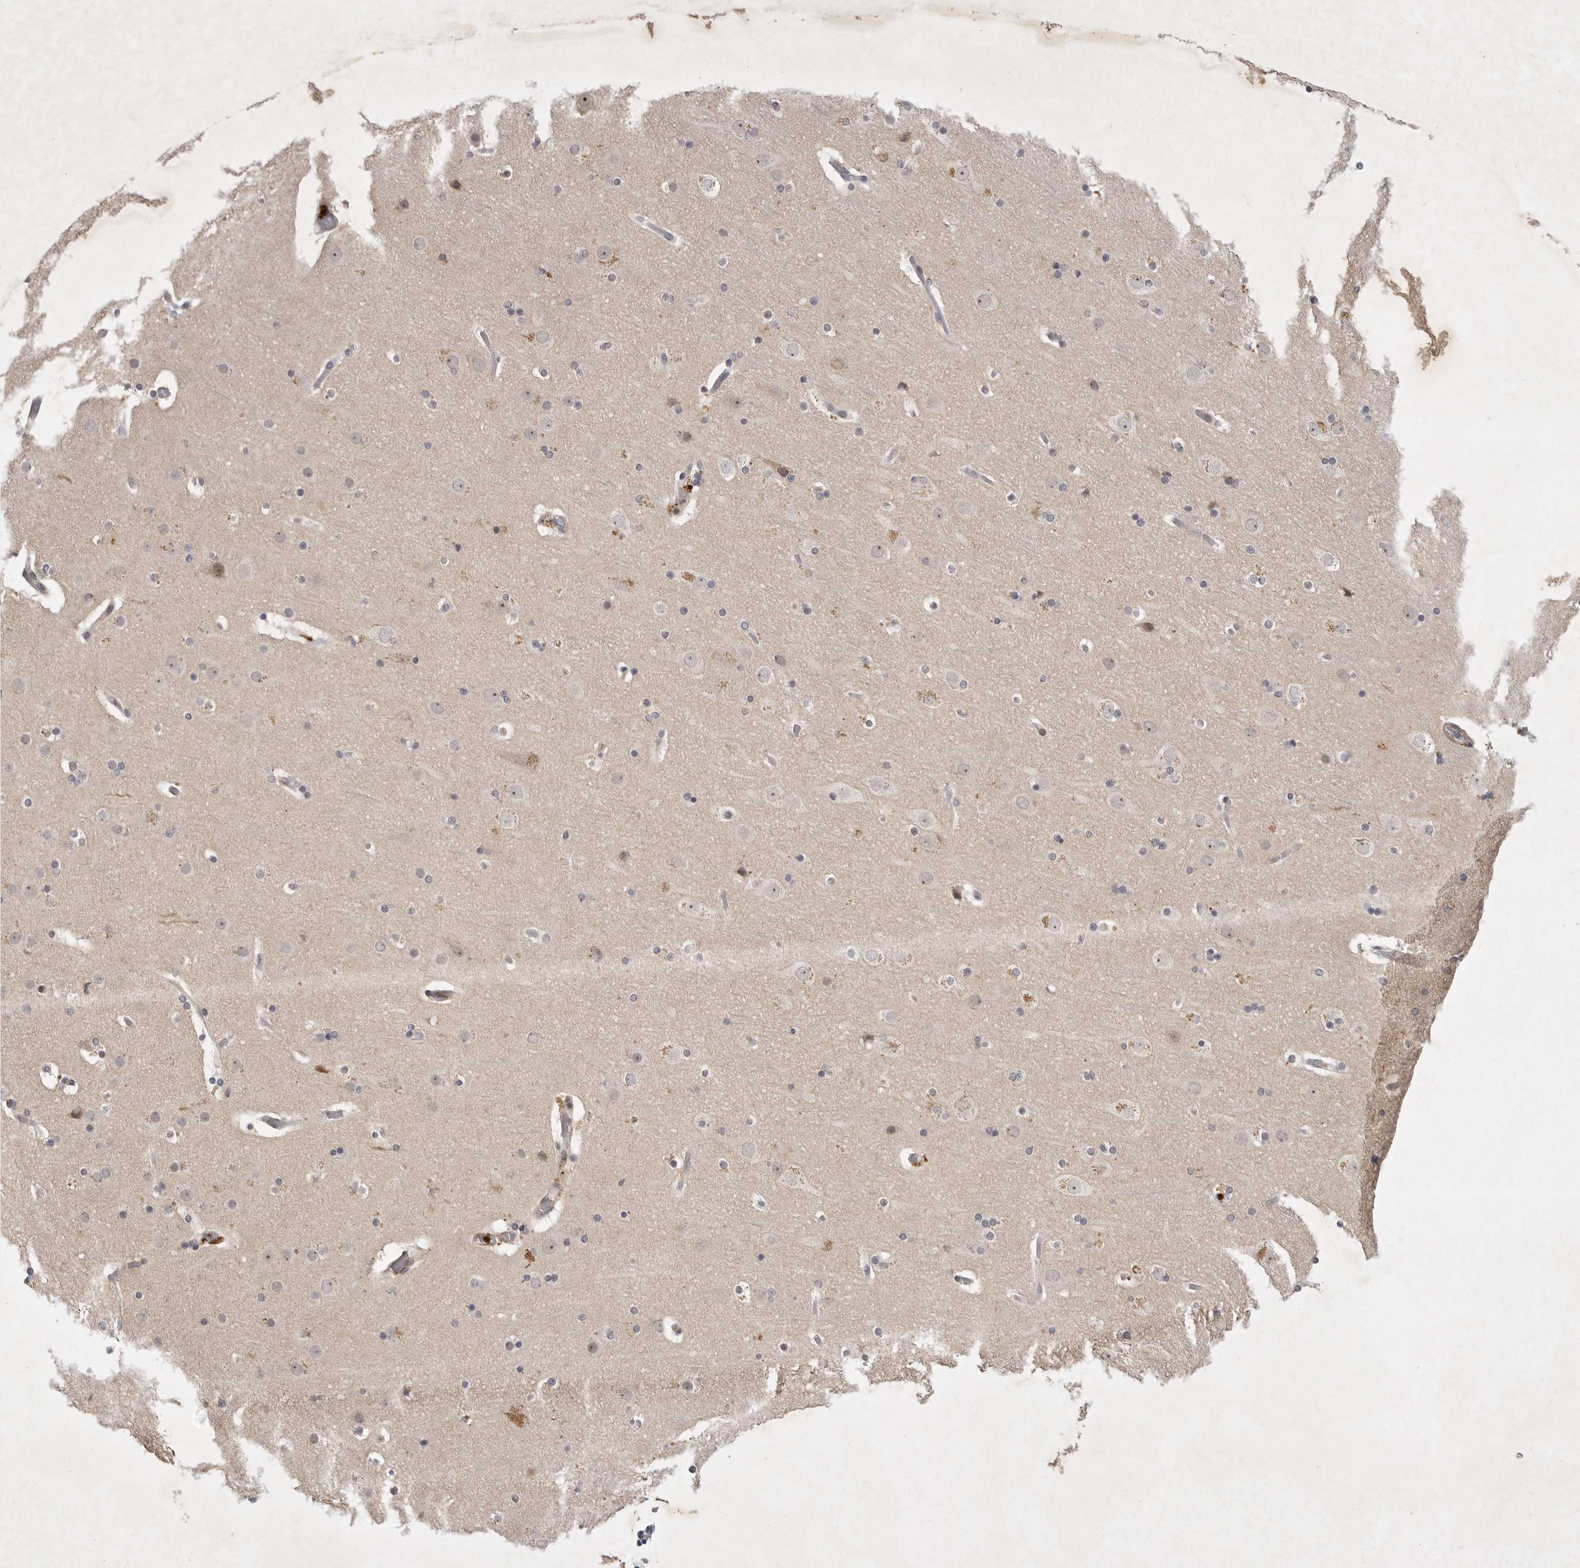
{"staining": {"intensity": "negative", "quantity": "none", "location": "none"}, "tissue": "cerebral cortex", "cell_type": "Endothelial cells", "image_type": "normal", "snomed": [{"axis": "morphology", "description": "Normal tissue, NOS"}, {"axis": "topography", "description": "Cerebral cortex"}], "caption": "Immunohistochemistry image of normal cerebral cortex: human cerebral cortex stained with DAB (3,3'-diaminobenzidine) displays no significant protein staining in endothelial cells. Brightfield microscopy of immunohistochemistry (IHC) stained with DAB (3,3'-diaminobenzidine) (brown) and hematoxylin (blue), captured at high magnification.", "gene": "UBE3D", "patient": {"sex": "male", "age": 57}}